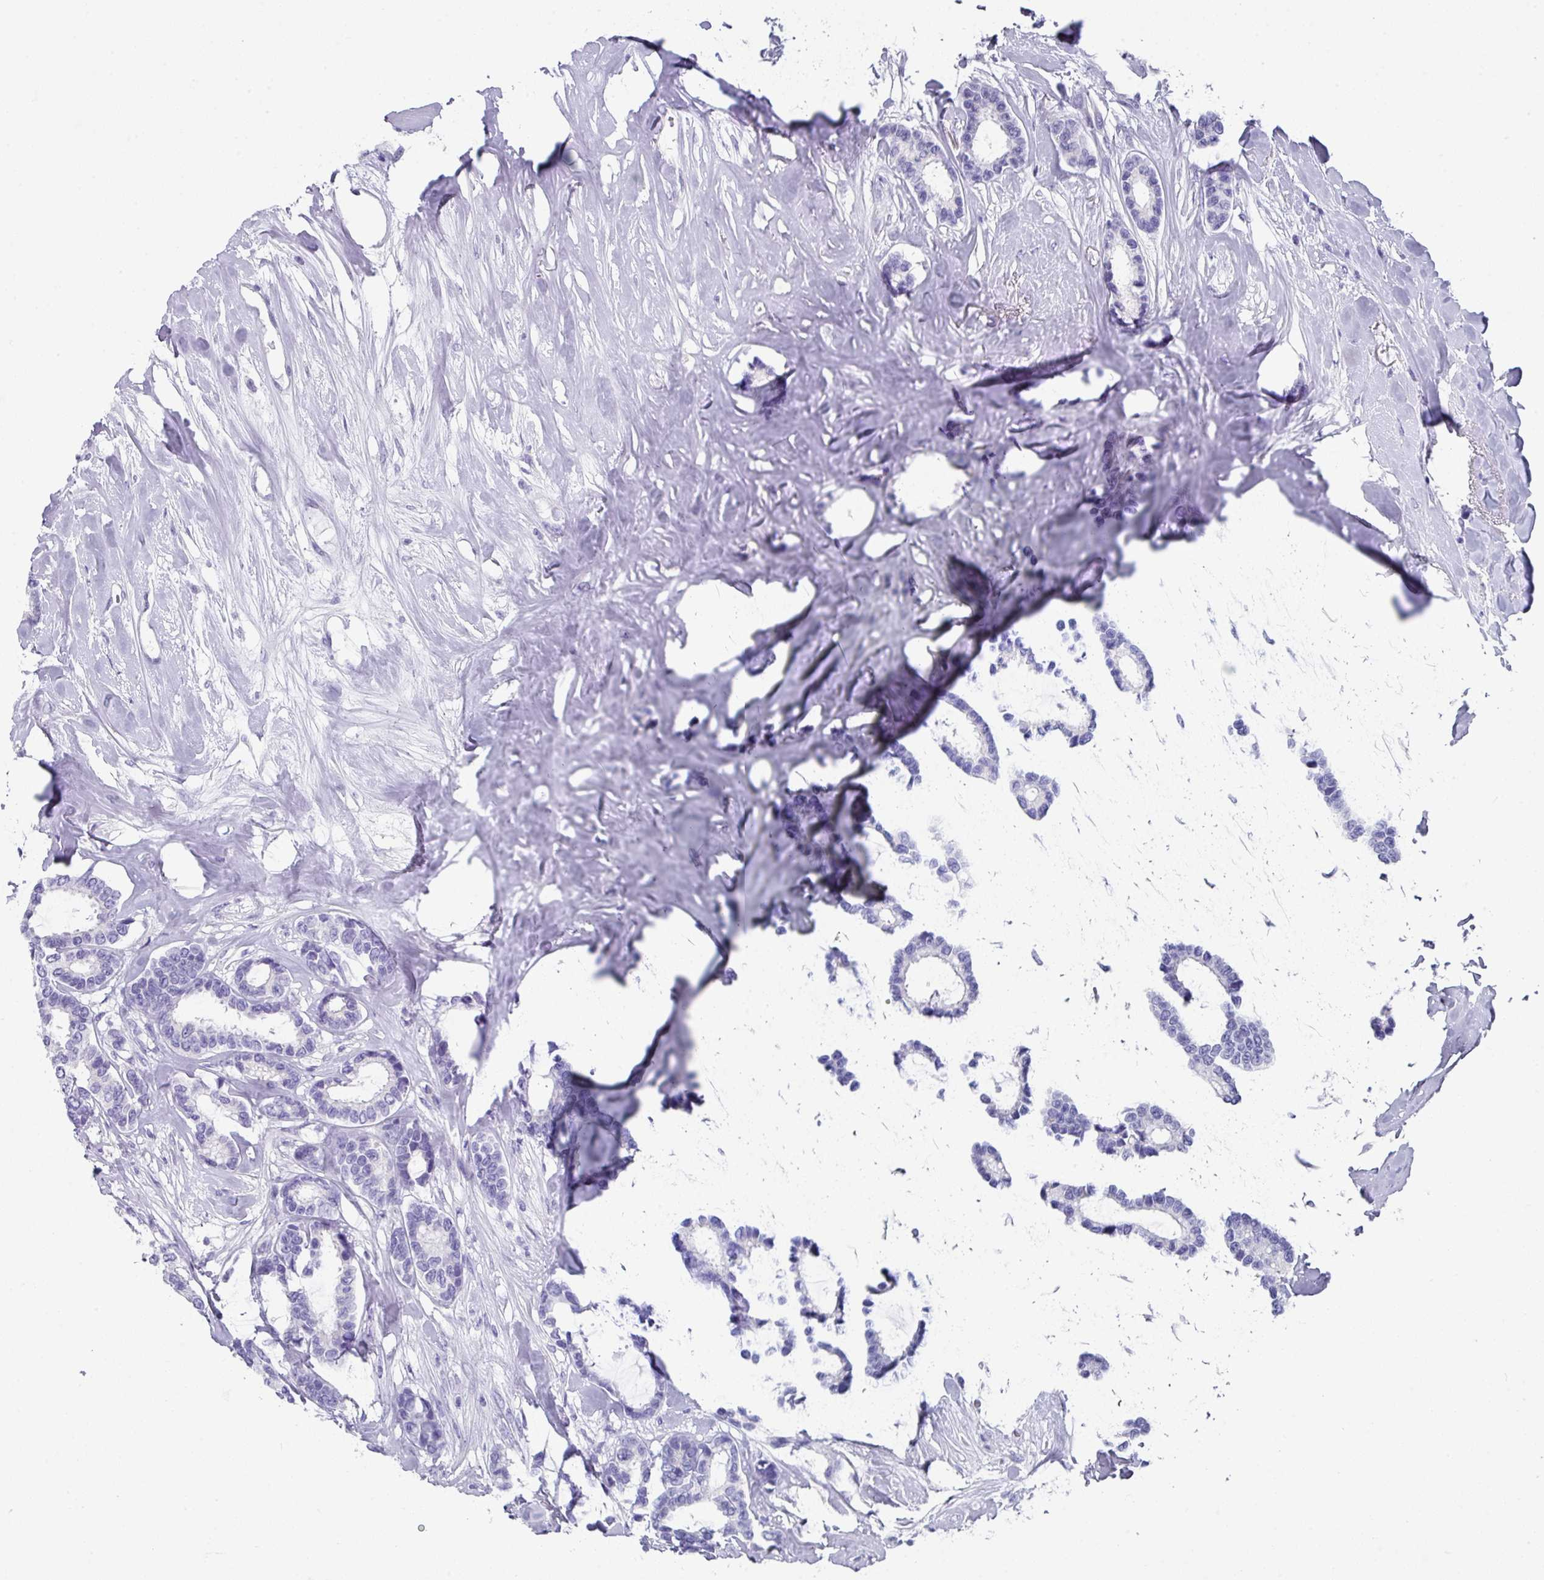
{"staining": {"intensity": "negative", "quantity": "none", "location": "none"}, "tissue": "breast cancer", "cell_type": "Tumor cells", "image_type": "cancer", "snomed": [{"axis": "morphology", "description": "Duct carcinoma"}, {"axis": "topography", "description": "Breast"}], "caption": "Human breast cancer stained for a protein using immunohistochemistry (IHC) reveals no staining in tumor cells.", "gene": "PEX10", "patient": {"sex": "female", "age": 87}}